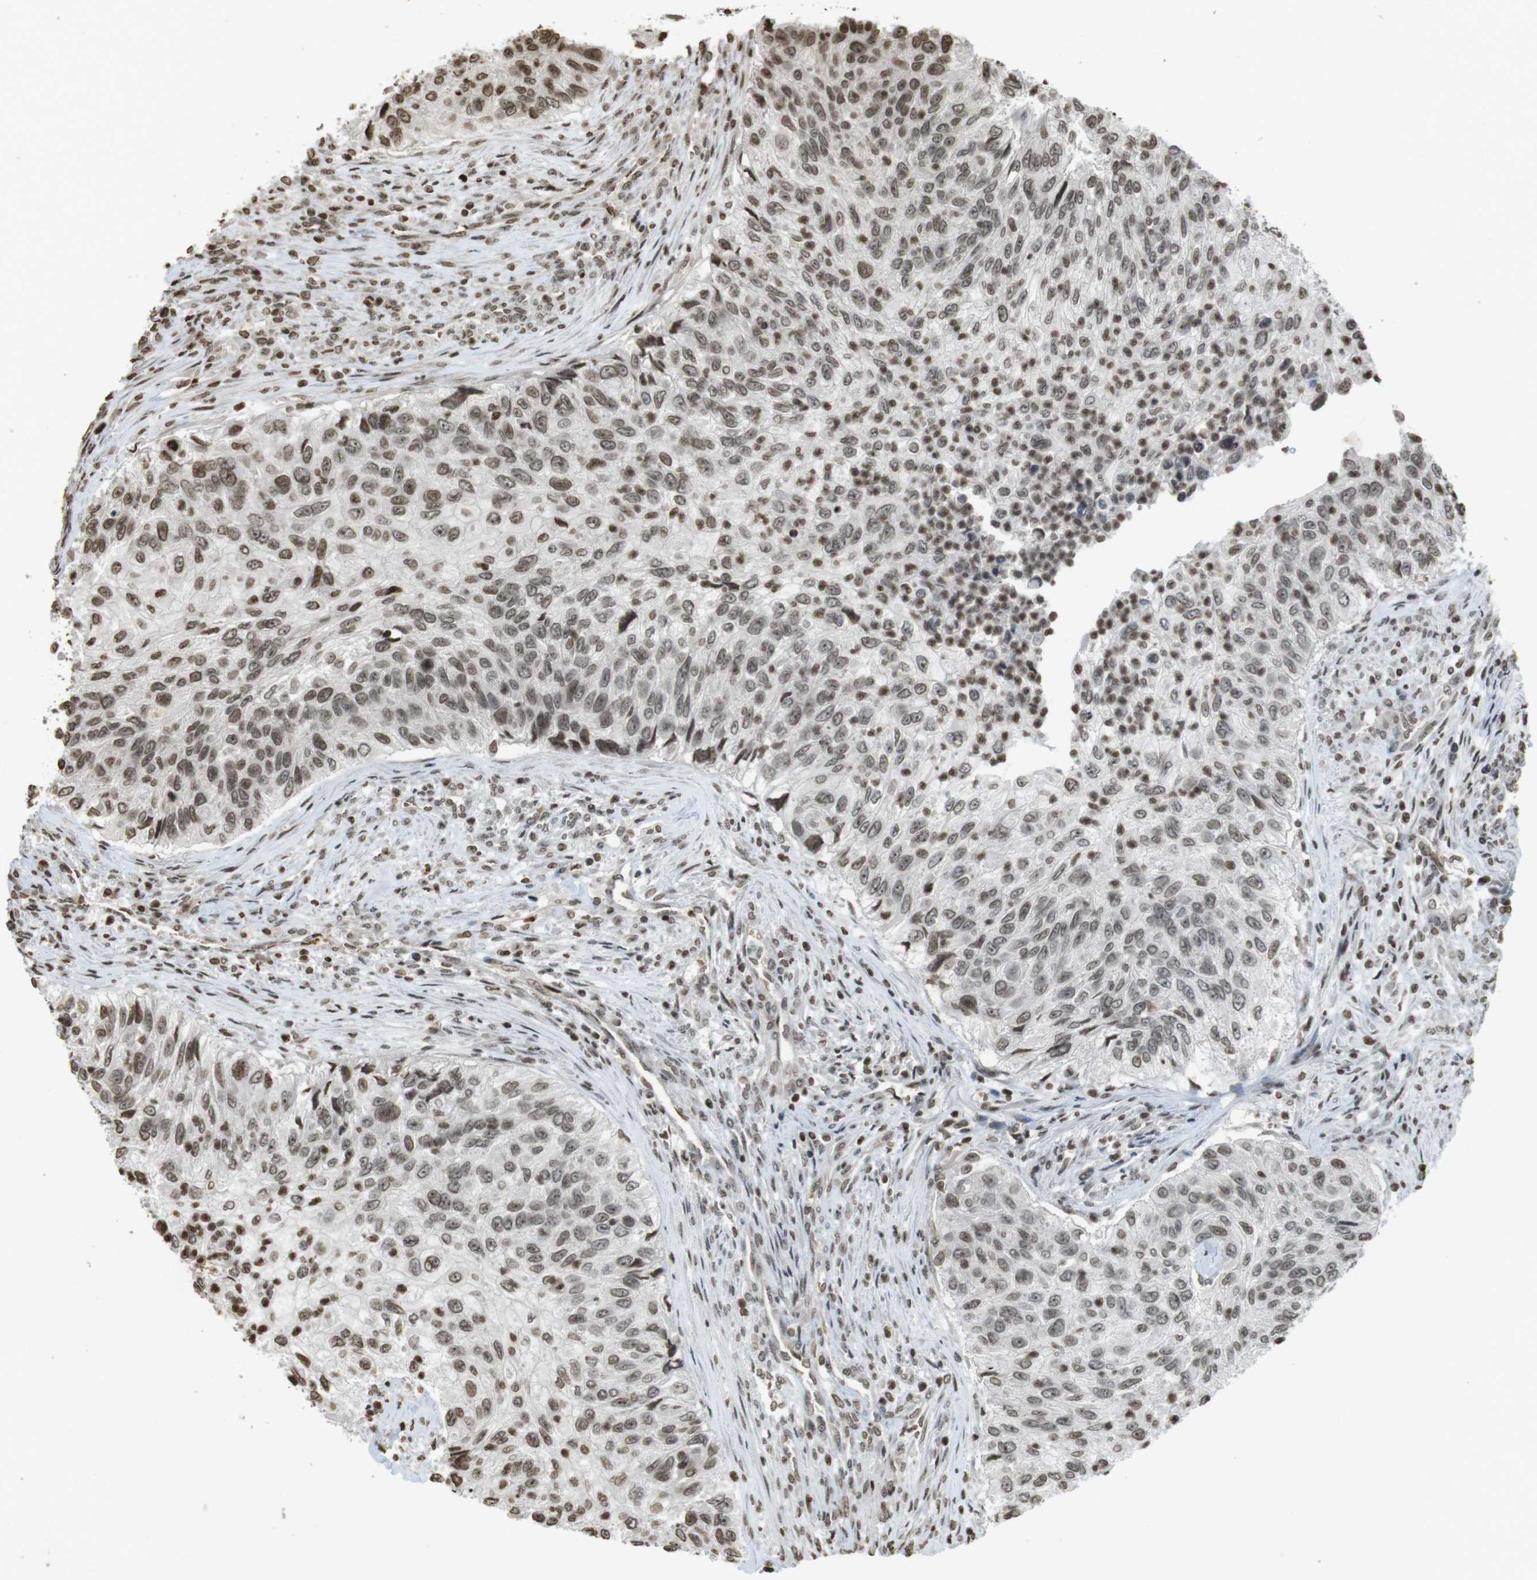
{"staining": {"intensity": "moderate", "quantity": "25%-75%", "location": "nuclear"}, "tissue": "urothelial cancer", "cell_type": "Tumor cells", "image_type": "cancer", "snomed": [{"axis": "morphology", "description": "Urothelial carcinoma, High grade"}, {"axis": "topography", "description": "Urinary bladder"}], "caption": "DAB immunohistochemical staining of urothelial carcinoma (high-grade) exhibits moderate nuclear protein expression in about 25%-75% of tumor cells. (Stains: DAB (3,3'-diaminobenzidine) in brown, nuclei in blue, Microscopy: brightfield microscopy at high magnification).", "gene": "FOXA3", "patient": {"sex": "female", "age": 60}}